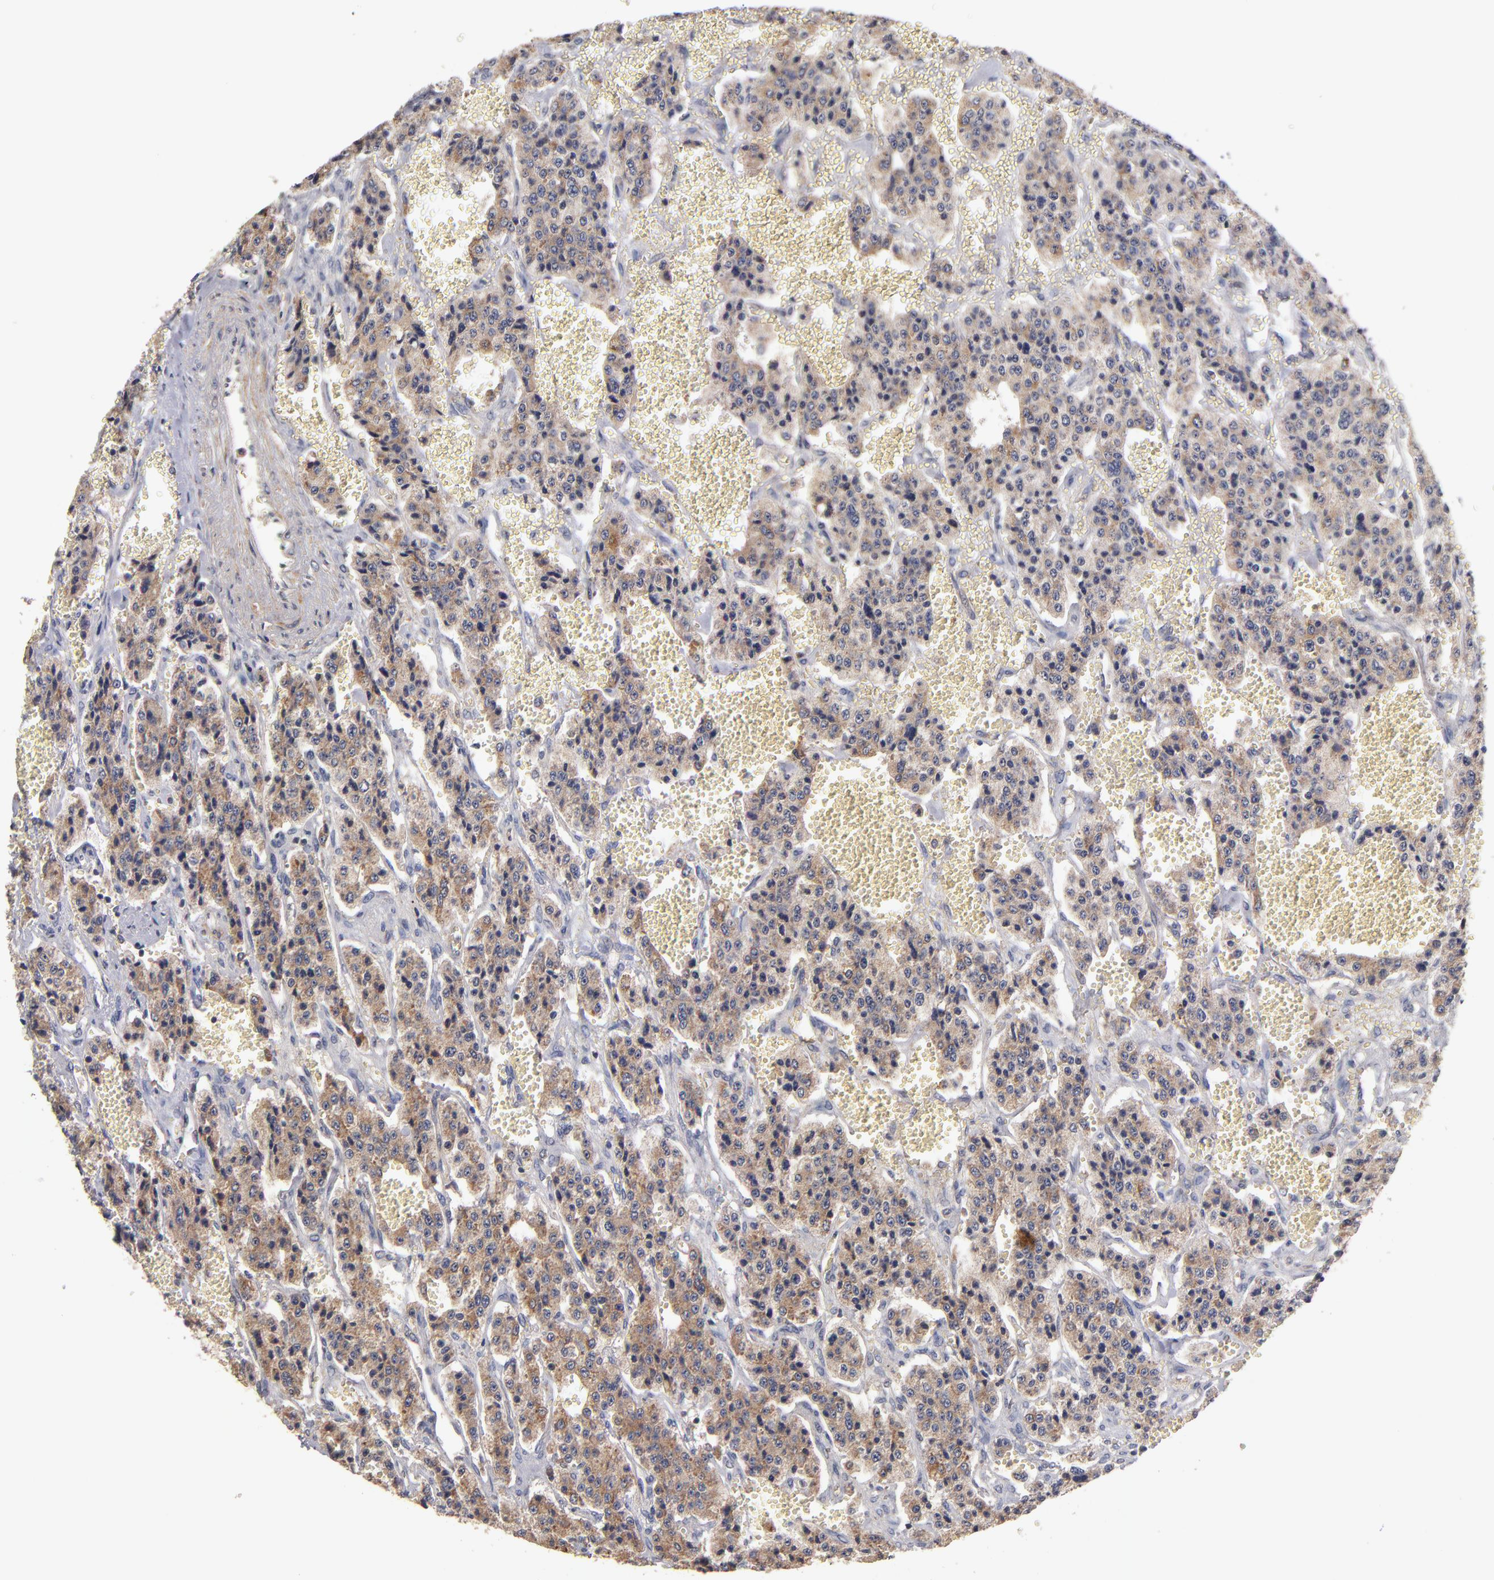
{"staining": {"intensity": "moderate", "quantity": ">75%", "location": "cytoplasmic/membranous"}, "tissue": "carcinoid", "cell_type": "Tumor cells", "image_type": "cancer", "snomed": [{"axis": "morphology", "description": "Carcinoid, malignant, NOS"}, {"axis": "topography", "description": "Small intestine"}], "caption": "Protein analysis of malignant carcinoid tissue exhibits moderate cytoplasmic/membranous expression in about >75% of tumor cells.", "gene": "DACT1", "patient": {"sex": "male", "age": 52}}